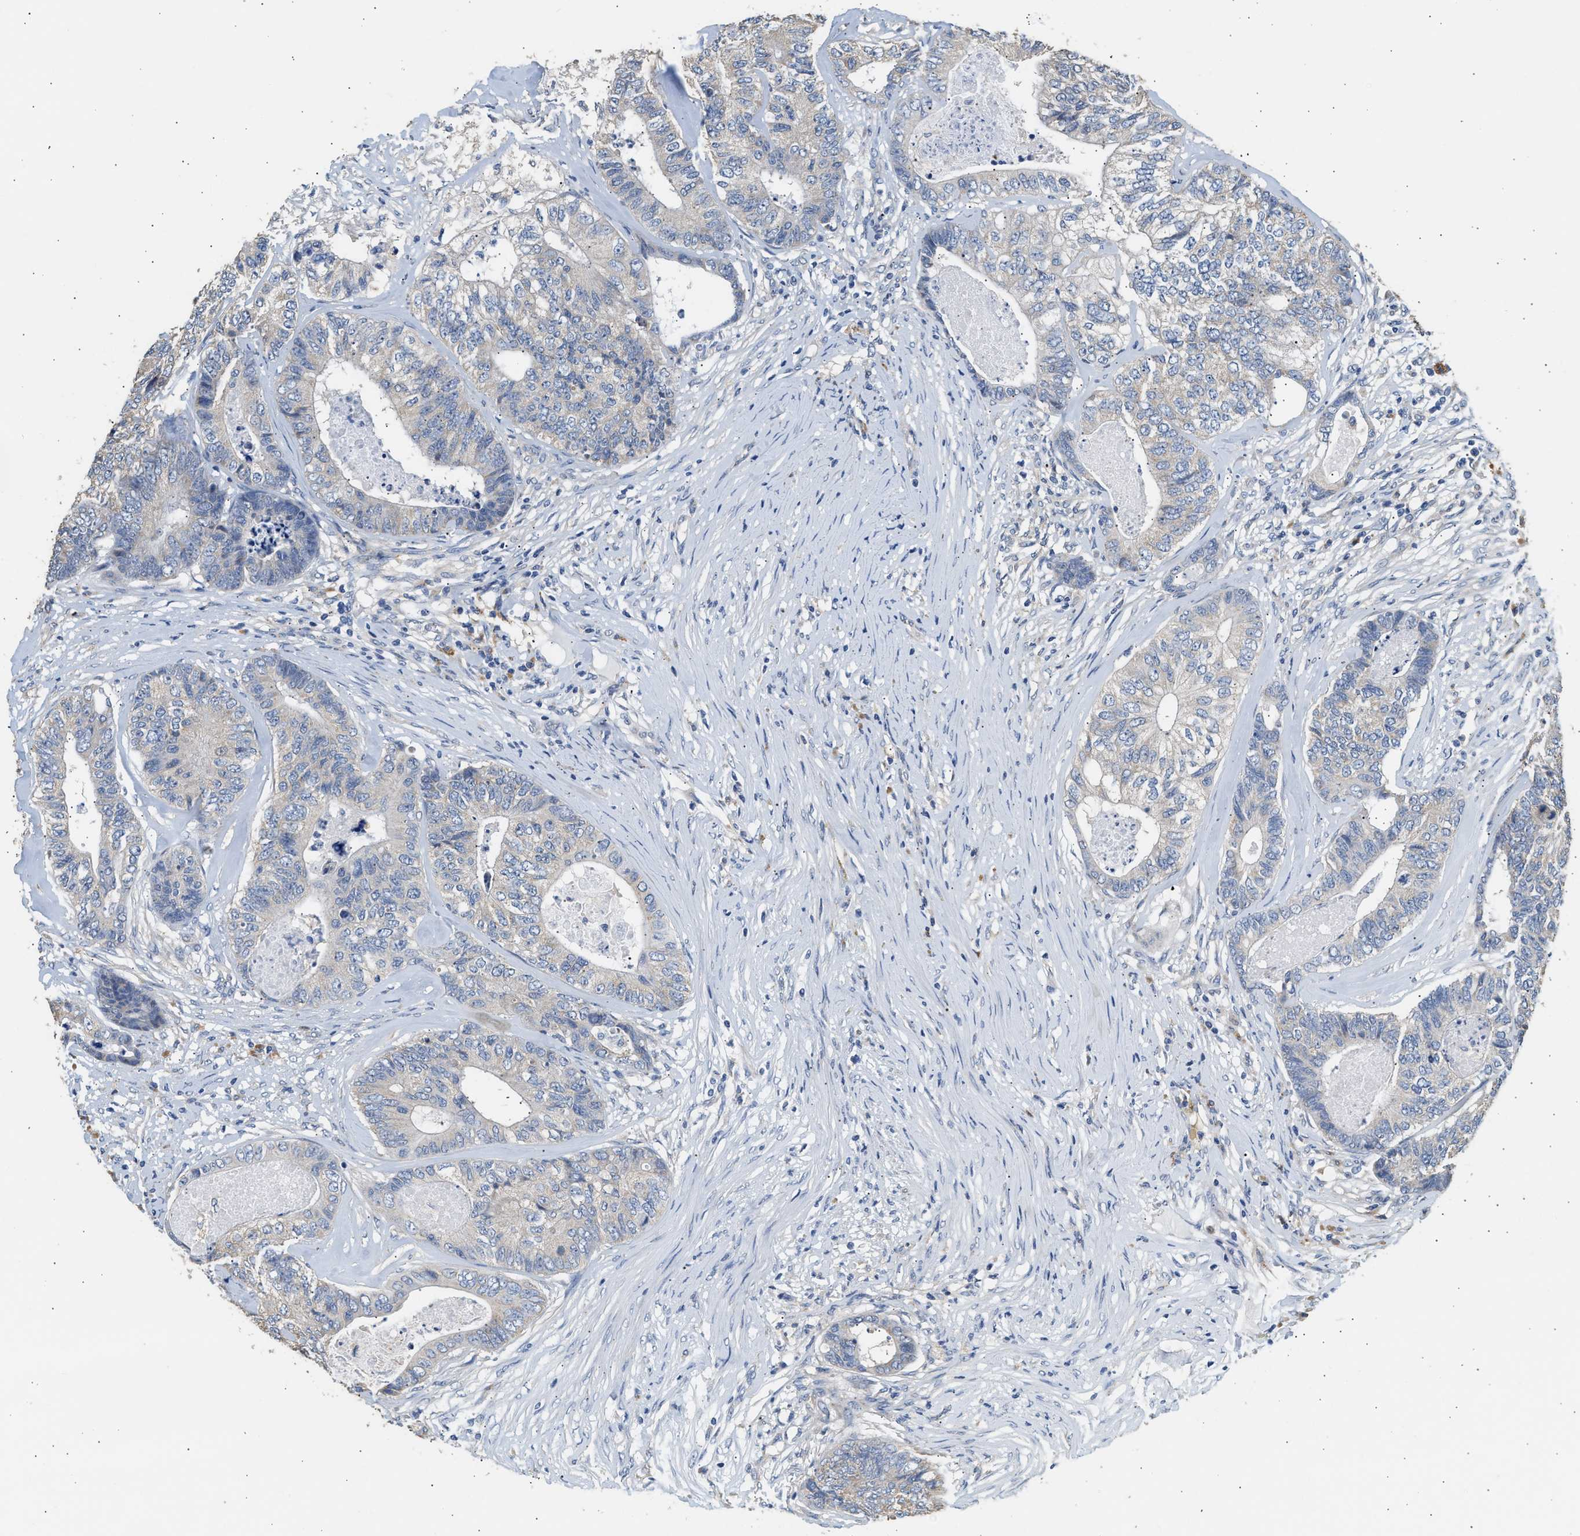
{"staining": {"intensity": "negative", "quantity": "none", "location": "none"}, "tissue": "colorectal cancer", "cell_type": "Tumor cells", "image_type": "cancer", "snomed": [{"axis": "morphology", "description": "Adenocarcinoma, NOS"}, {"axis": "topography", "description": "Colon"}], "caption": "Human colorectal cancer (adenocarcinoma) stained for a protein using immunohistochemistry displays no positivity in tumor cells.", "gene": "WDR31", "patient": {"sex": "female", "age": 67}}